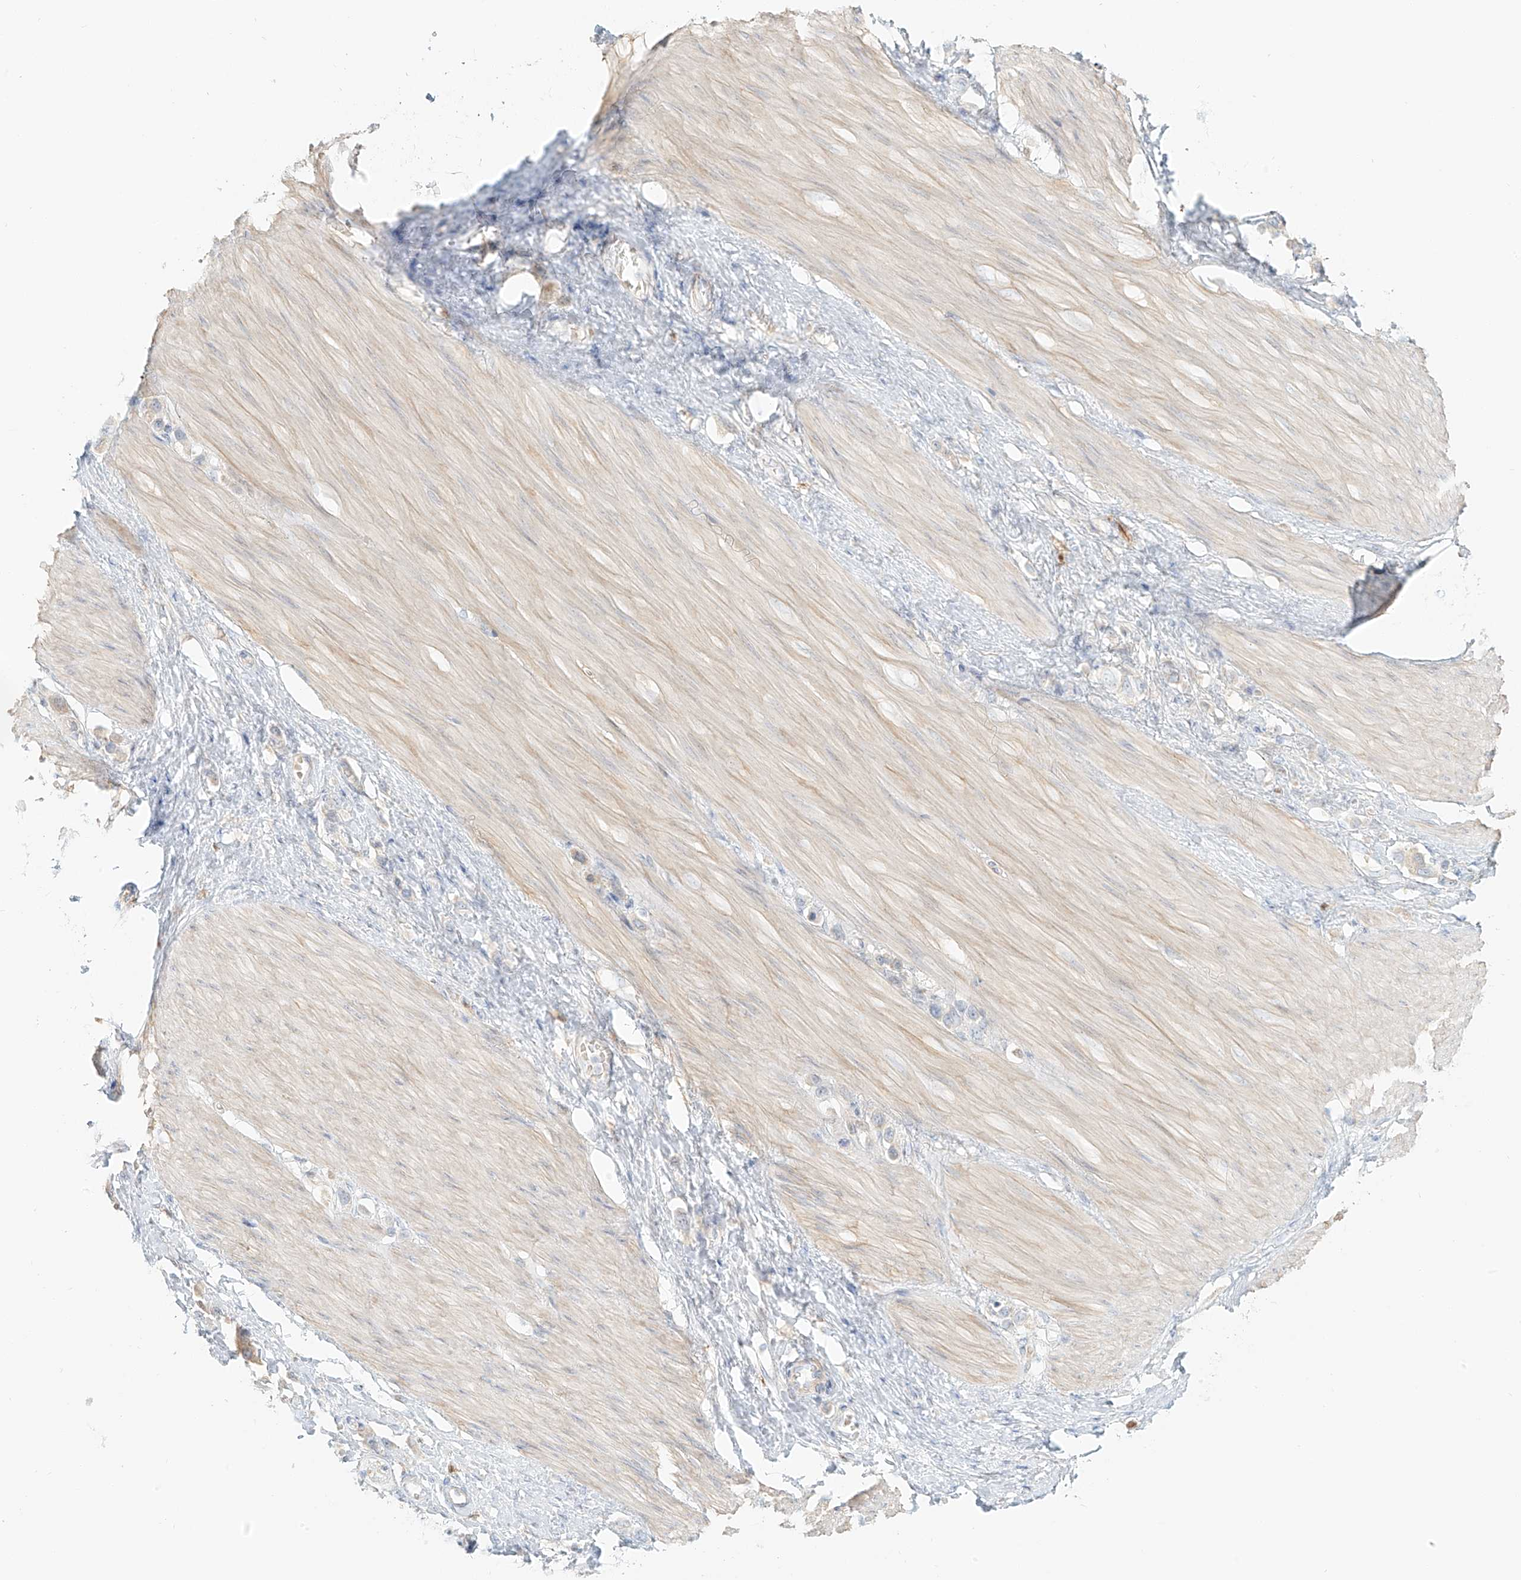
{"staining": {"intensity": "negative", "quantity": "none", "location": "none"}, "tissue": "stomach cancer", "cell_type": "Tumor cells", "image_type": "cancer", "snomed": [{"axis": "morphology", "description": "Adenocarcinoma, NOS"}, {"axis": "topography", "description": "Stomach"}], "caption": "Immunohistochemical staining of stomach adenocarcinoma exhibits no significant expression in tumor cells. (Stains: DAB immunohistochemistry (IHC) with hematoxylin counter stain, Microscopy: brightfield microscopy at high magnification).", "gene": "UPK1B", "patient": {"sex": "female", "age": 65}}